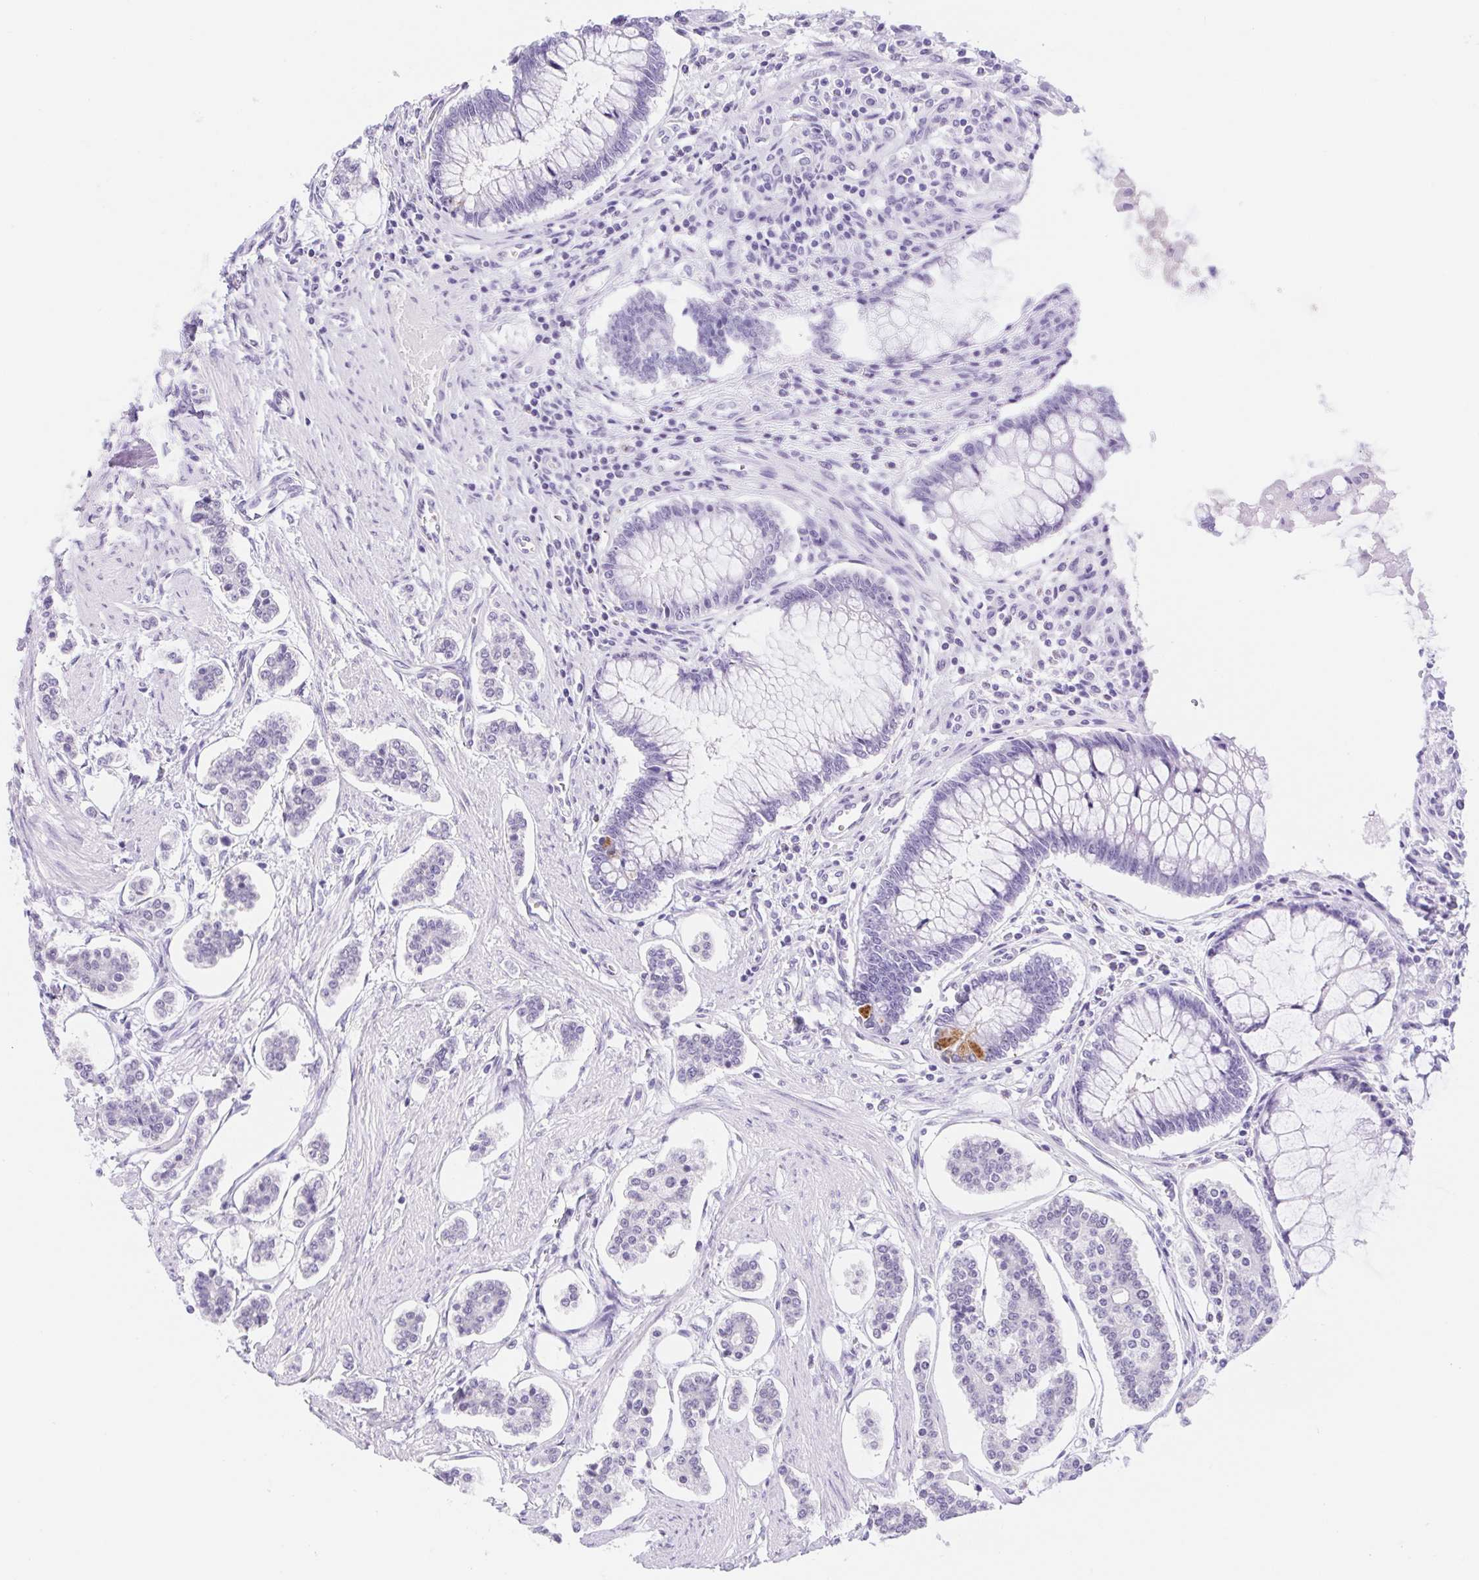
{"staining": {"intensity": "negative", "quantity": "none", "location": "none"}, "tissue": "carcinoid", "cell_type": "Tumor cells", "image_type": "cancer", "snomed": [{"axis": "morphology", "description": "Carcinoid, malignant, NOS"}, {"axis": "topography", "description": "Small intestine"}], "caption": "An immunohistochemistry (IHC) photomicrograph of carcinoid is shown. There is no staining in tumor cells of carcinoid.", "gene": "CAND1", "patient": {"sex": "female", "age": 65}}